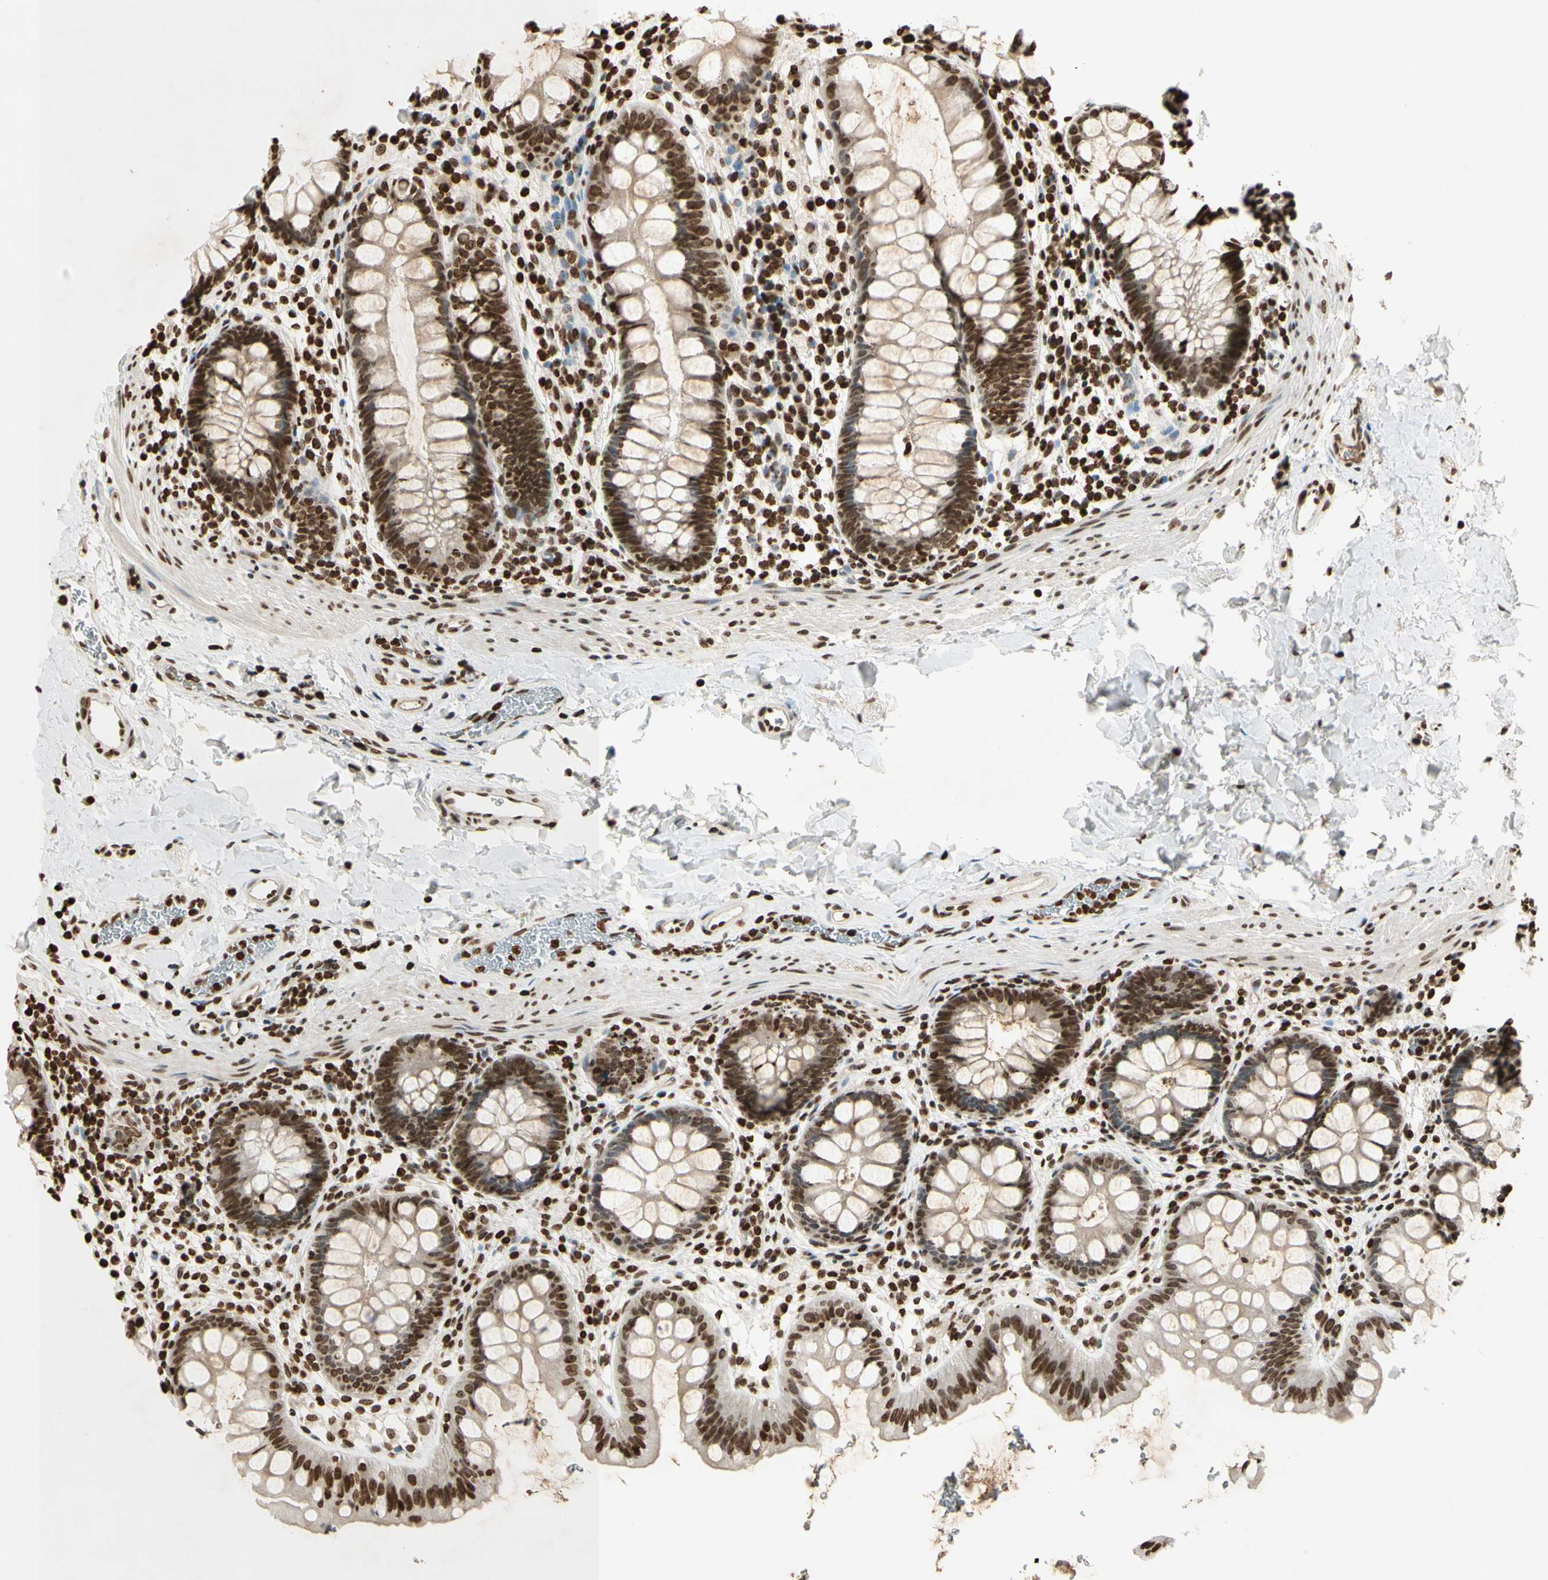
{"staining": {"intensity": "strong", "quantity": ">75%", "location": "nuclear"}, "tissue": "rectum", "cell_type": "Glandular cells", "image_type": "normal", "snomed": [{"axis": "morphology", "description": "Normal tissue, NOS"}, {"axis": "topography", "description": "Rectum"}], "caption": "Strong nuclear positivity for a protein is present in approximately >75% of glandular cells of benign rectum using IHC.", "gene": "RORA", "patient": {"sex": "female", "age": 24}}